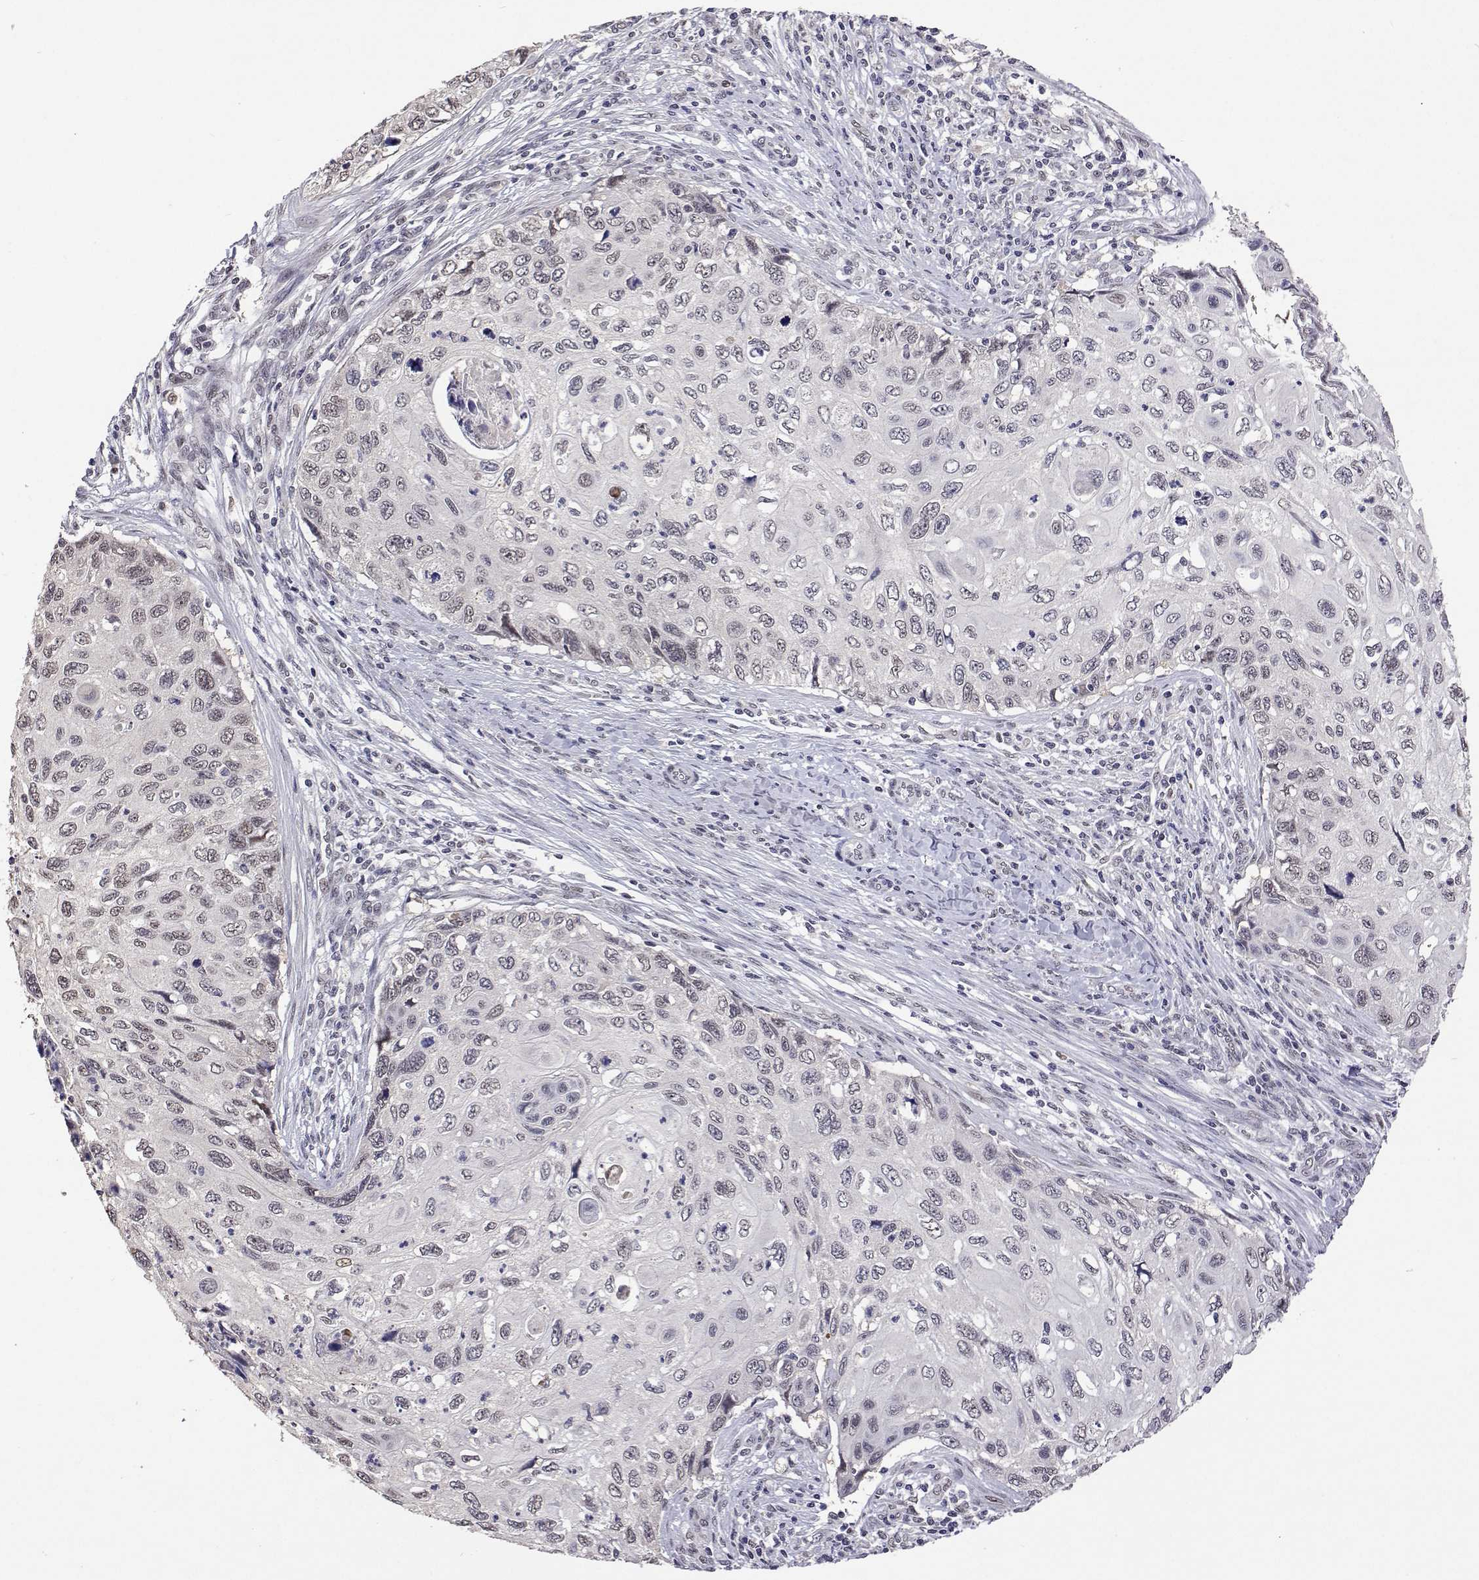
{"staining": {"intensity": "weak", "quantity": "<25%", "location": "nuclear"}, "tissue": "cervical cancer", "cell_type": "Tumor cells", "image_type": "cancer", "snomed": [{"axis": "morphology", "description": "Squamous cell carcinoma, NOS"}, {"axis": "topography", "description": "Cervix"}], "caption": "Tumor cells are negative for brown protein staining in cervical cancer (squamous cell carcinoma). (DAB (3,3'-diaminobenzidine) IHC with hematoxylin counter stain).", "gene": "HNRNPA0", "patient": {"sex": "female", "age": 70}}